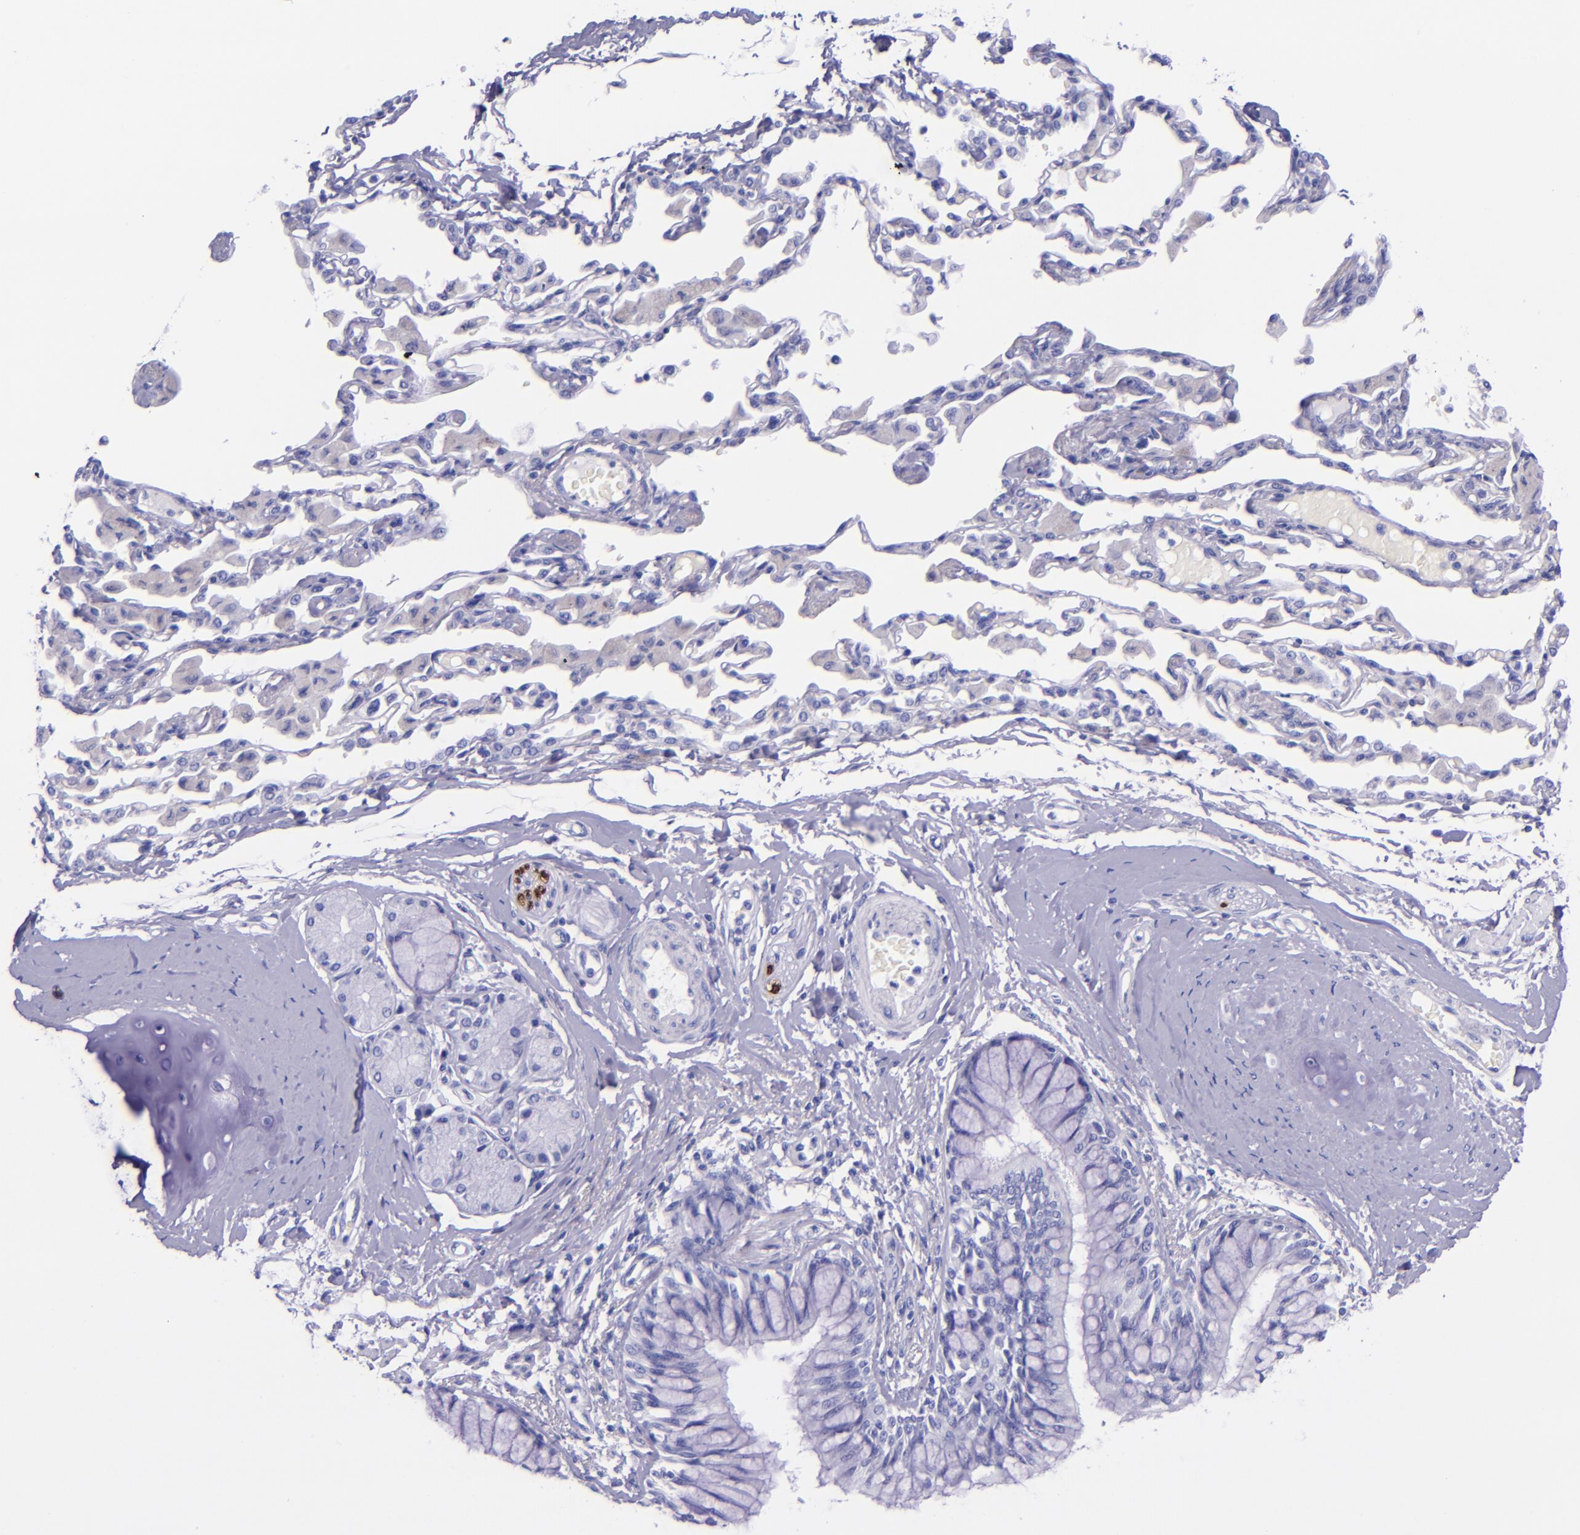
{"staining": {"intensity": "negative", "quantity": "none", "location": "none"}, "tissue": "bronchus", "cell_type": "Respiratory epithelial cells", "image_type": "normal", "snomed": [{"axis": "morphology", "description": "Normal tissue, NOS"}, {"axis": "topography", "description": "Cartilage tissue"}, {"axis": "topography", "description": "Bronchus"}, {"axis": "topography", "description": "Lung"}, {"axis": "topography", "description": "Peripheral nerve tissue"}], "caption": "Respiratory epithelial cells are negative for protein expression in normal human bronchus. (Brightfield microscopy of DAB immunohistochemistry (IHC) at high magnification).", "gene": "MBP", "patient": {"sex": "female", "age": 49}}